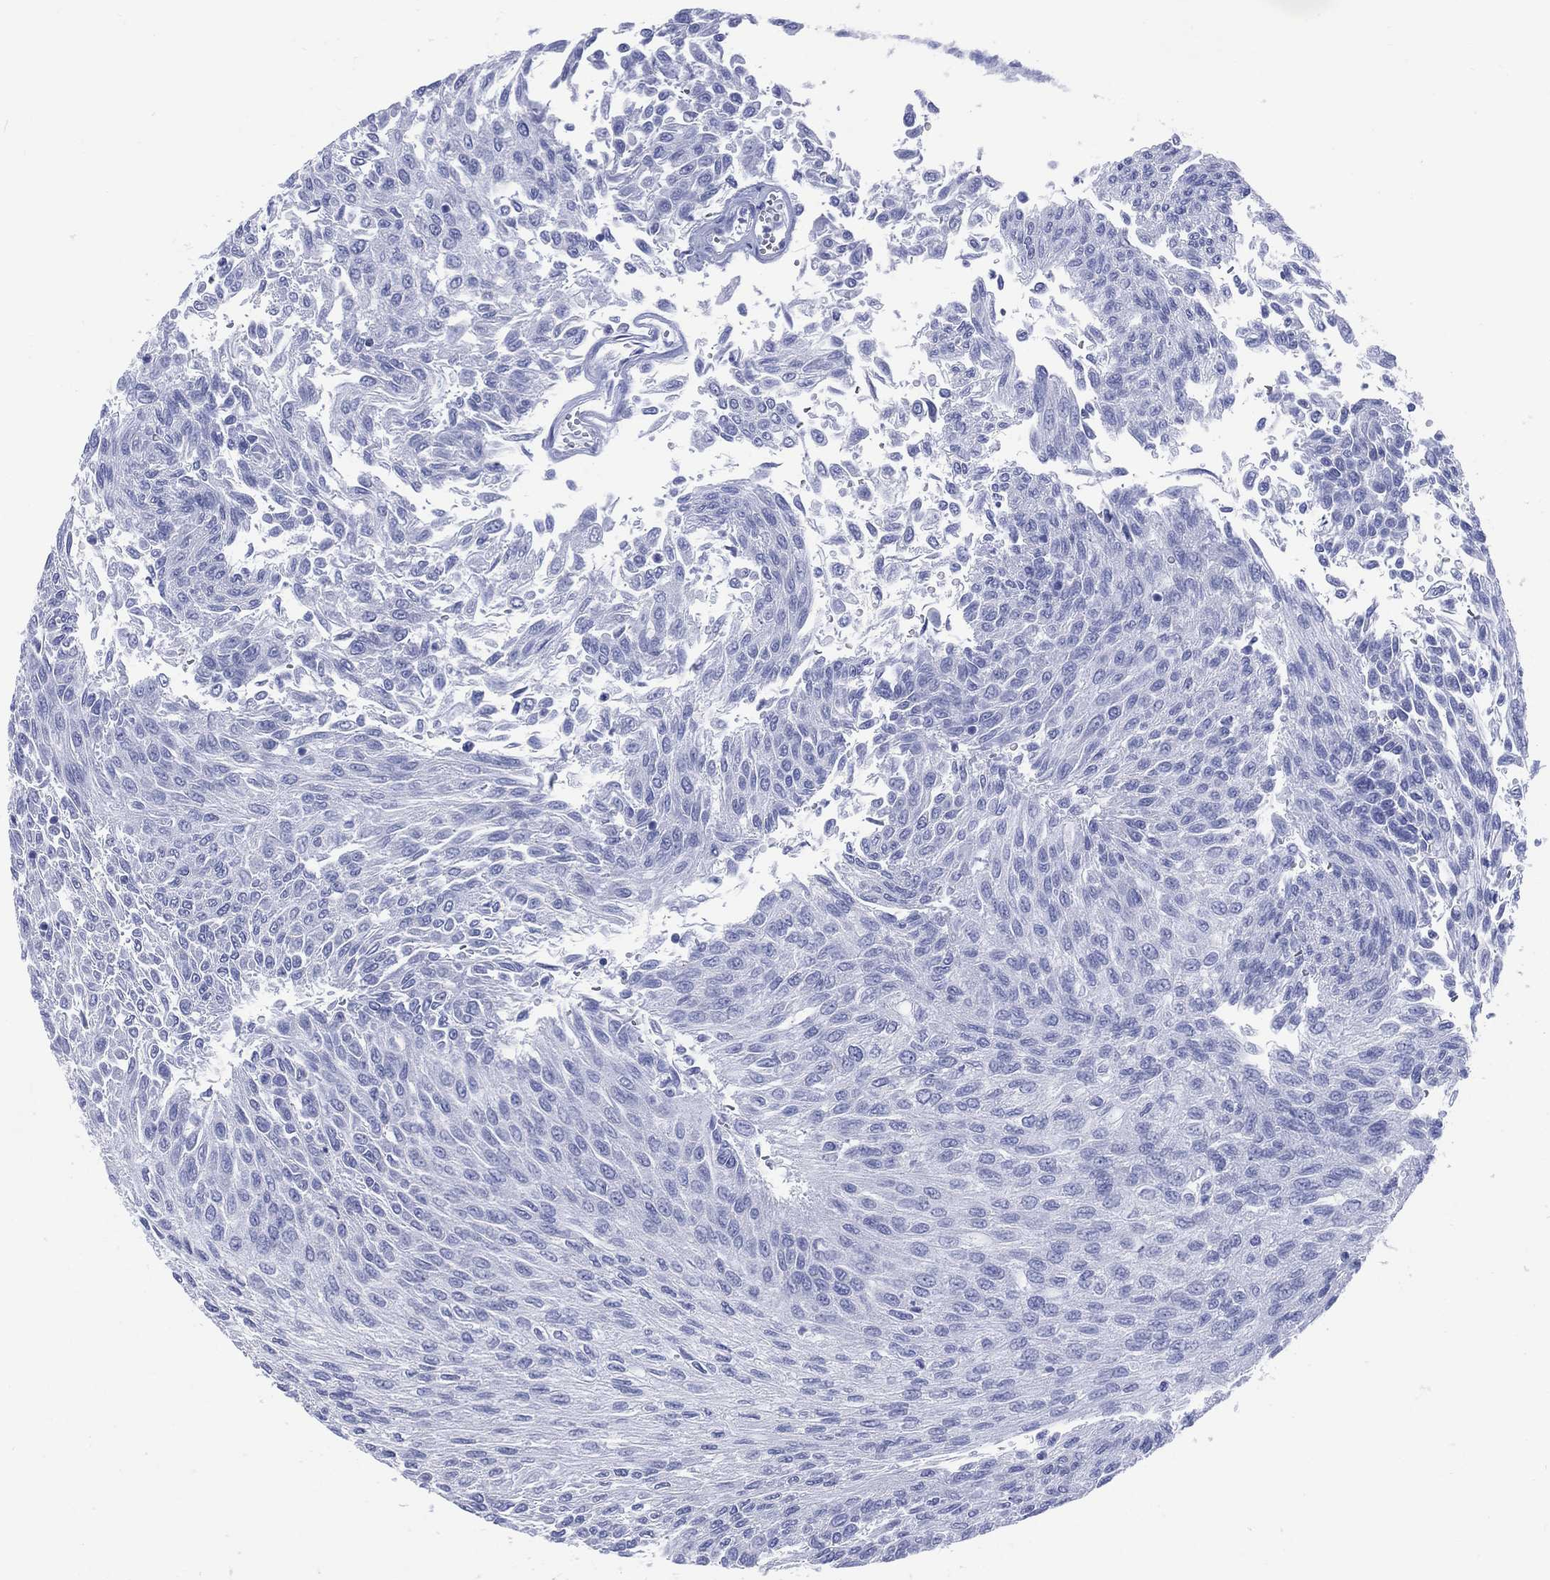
{"staining": {"intensity": "negative", "quantity": "none", "location": "none"}, "tissue": "urothelial cancer", "cell_type": "Tumor cells", "image_type": "cancer", "snomed": [{"axis": "morphology", "description": "Urothelial carcinoma, Low grade"}, {"axis": "topography", "description": "Urinary bladder"}], "caption": "A high-resolution photomicrograph shows IHC staining of urothelial cancer, which demonstrates no significant staining in tumor cells.", "gene": "LRRD1", "patient": {"sex": "male", "age": 78}}